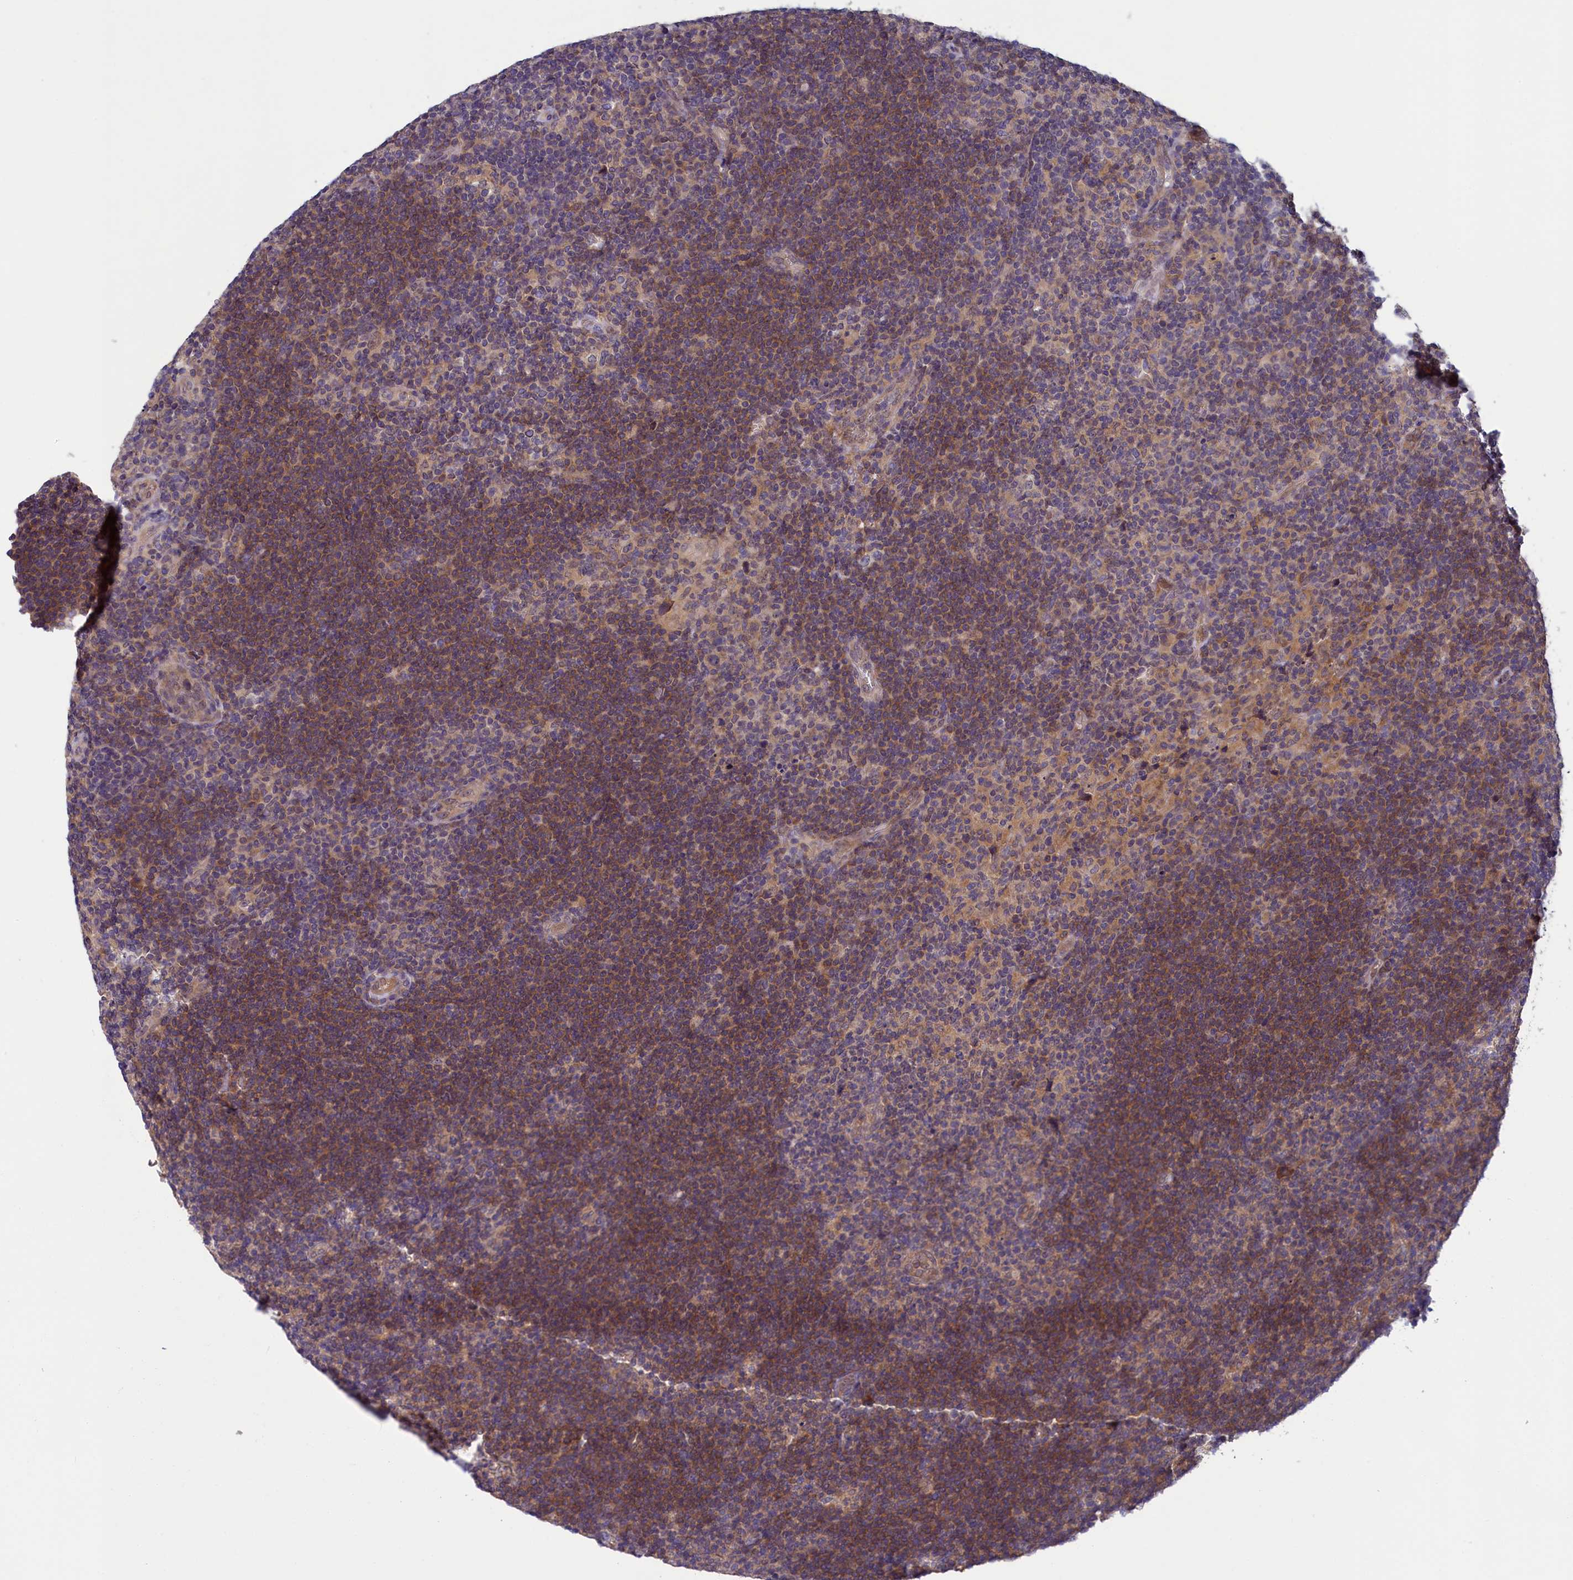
{"staining": {"intensity": "weak", "quantity": "25%-75%", "location": "cytoplasmic/membranous"}, "tissue": "lymphoma", "cell_type": "Tumor cells", "image_type": "cancer", "snomed": [{"axis": "morphology", "description": "Hodgkin's disease, NOS"}, {"axis": "topography", "description": "Lymph node"}], "caption": "This histopathology image exhibits immunohistochemistry (IHC) staining of lymphoma, with low weak cytoplasmic/membranous positivity in approximately 25%-75% of tumor cells.", "gene": "NUBP1", "patient": {"sex": "female", "age": 57}}